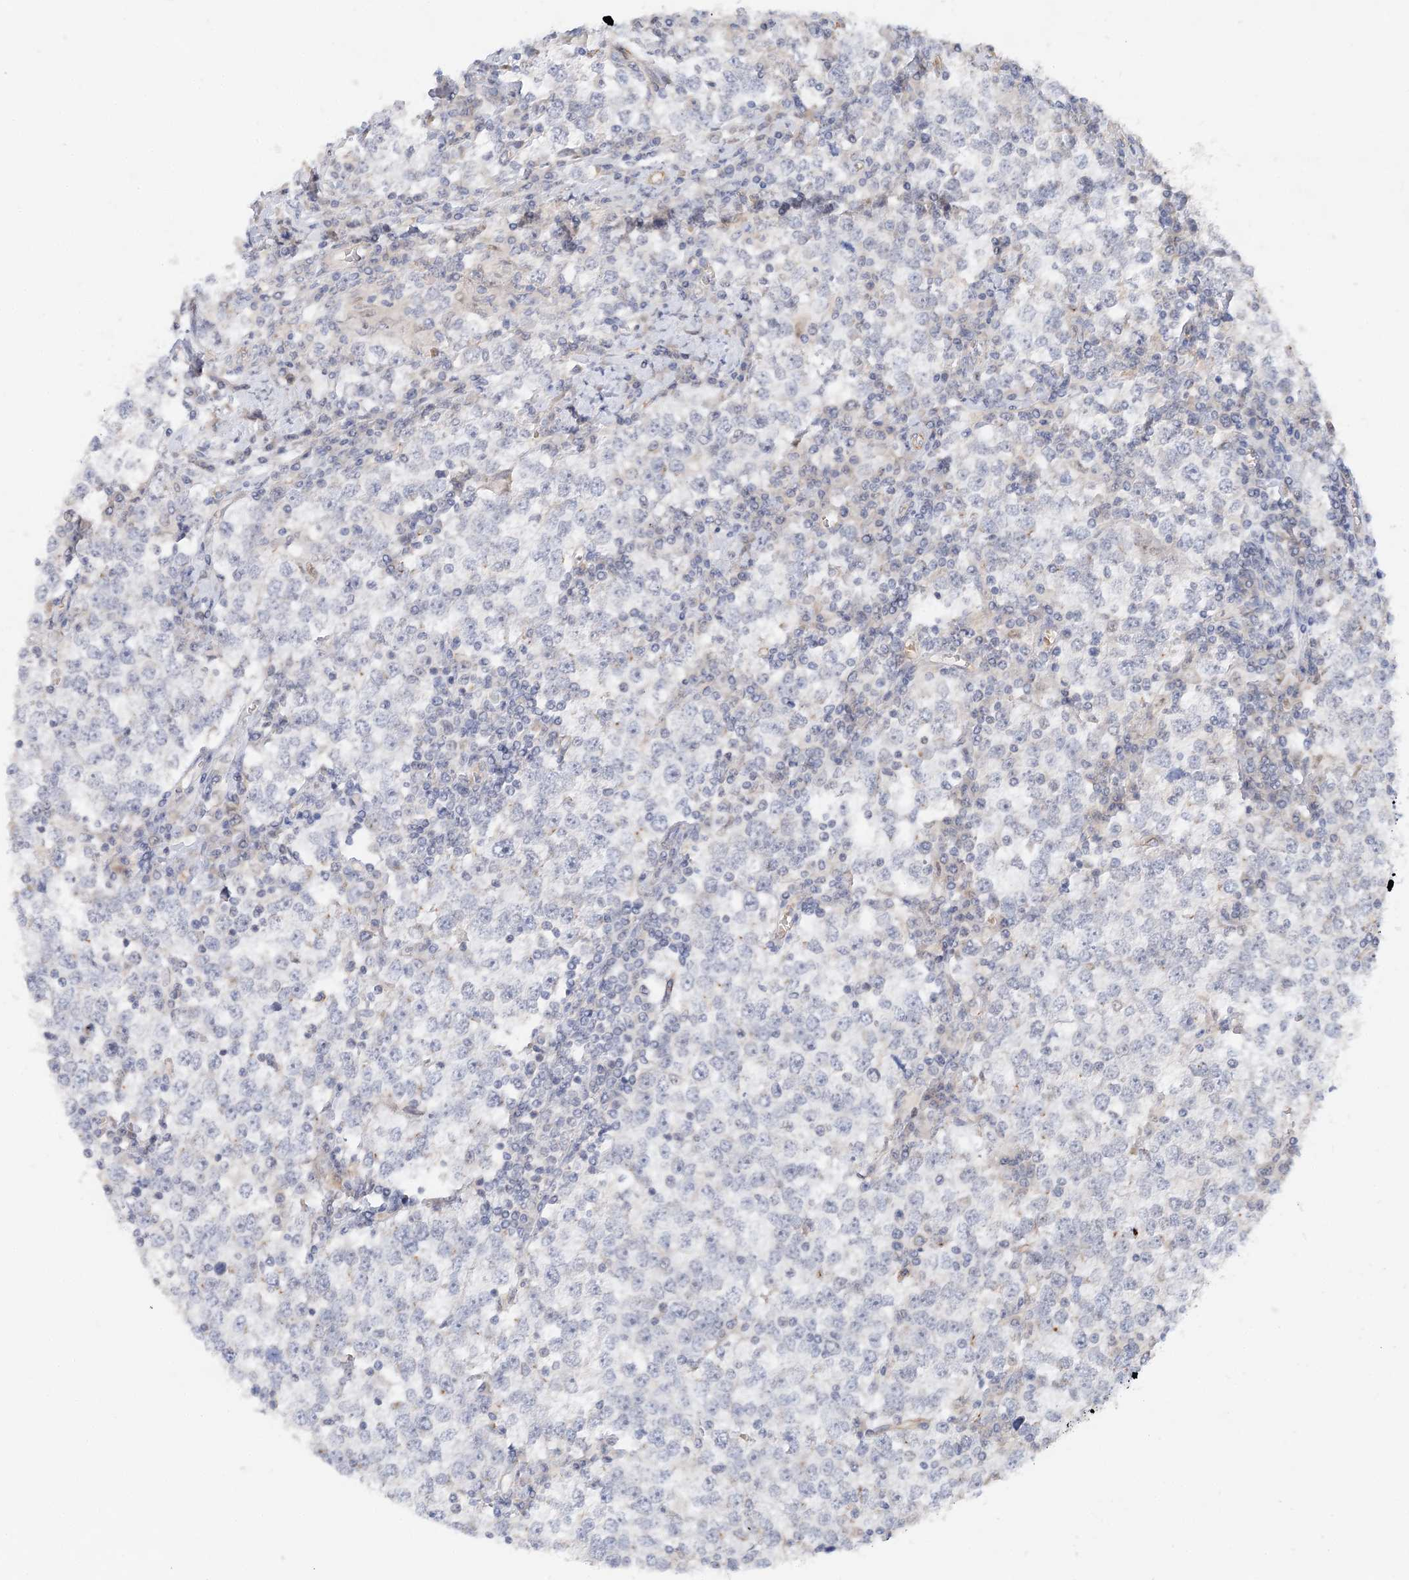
{"staining": {"intensity": "negative", "quantity": "none", "location": "none"}, "tissue": "testis cancer", "cell_type": "Tumor cells", "image_type": "cancer", "snomed": [{"axis": "morphology", "description": "Seminoma, NOS"}, {"axis": "topography", "description": "Testis"}], "caption": "A high-resolution histopathology image shows immunohistochemistry (IHC) staining of testis cancer (seminoma), which reveals no significant expression in tumor cells.", "gene": "NELL2", "patient": {"sex": "male", "age": 65}}